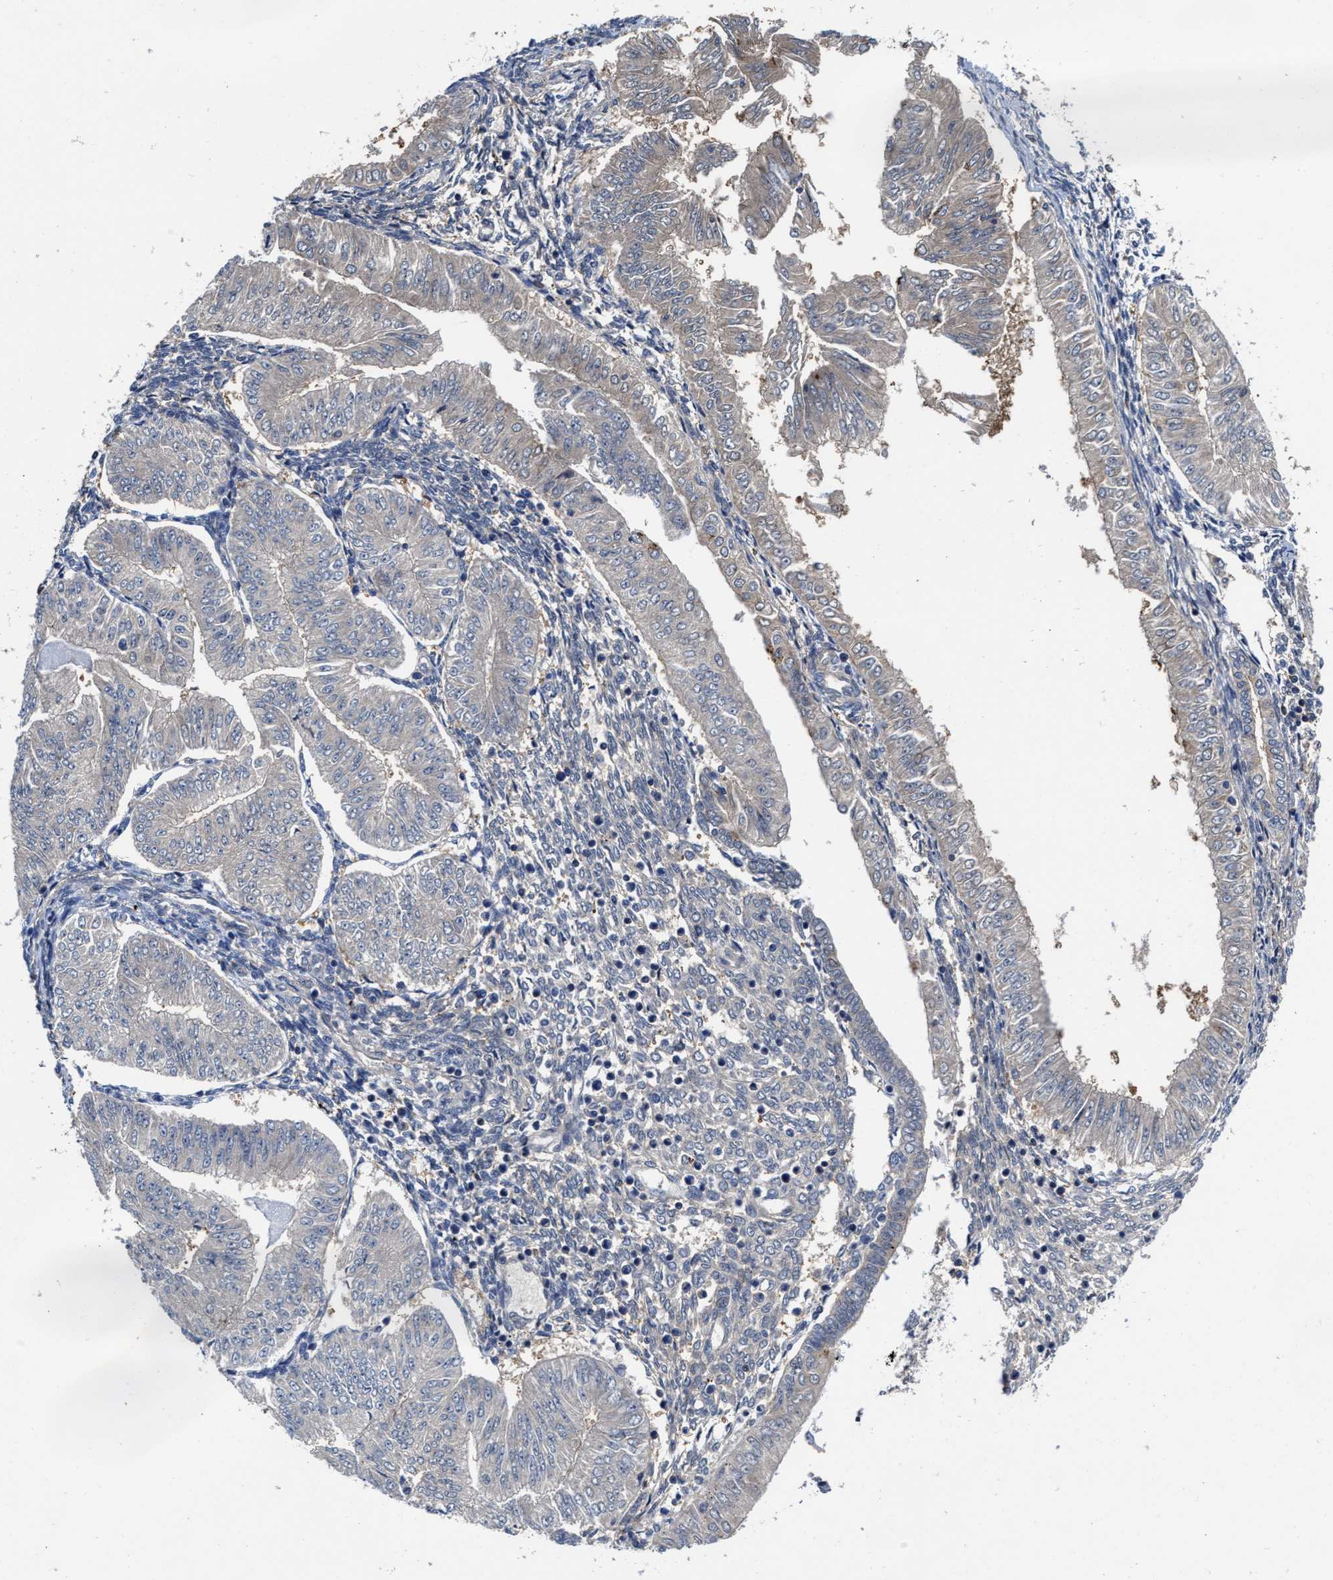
{"staining": {"intensity": "negative", "quantity": "none", "location": "none"}, "tissue": "endometrial cancer", "cell_type": "Tumor cells", "image_type": "cancer", "snomed": [{"axis": "morphology", "description": "Normal tissue, NOS"}, {"axis": "morphology", "description": "Adenocarcinoma, NOS"}, {"axis": "topography", "description": "Endometrium"}], "caption": "Endometrial cancer (adenocarcinoma) stained for a protein using immunohistochemistry shows no expression tumor cells.", "gene": "KIF12", "patient": {"sex": "female", "age": 53}}